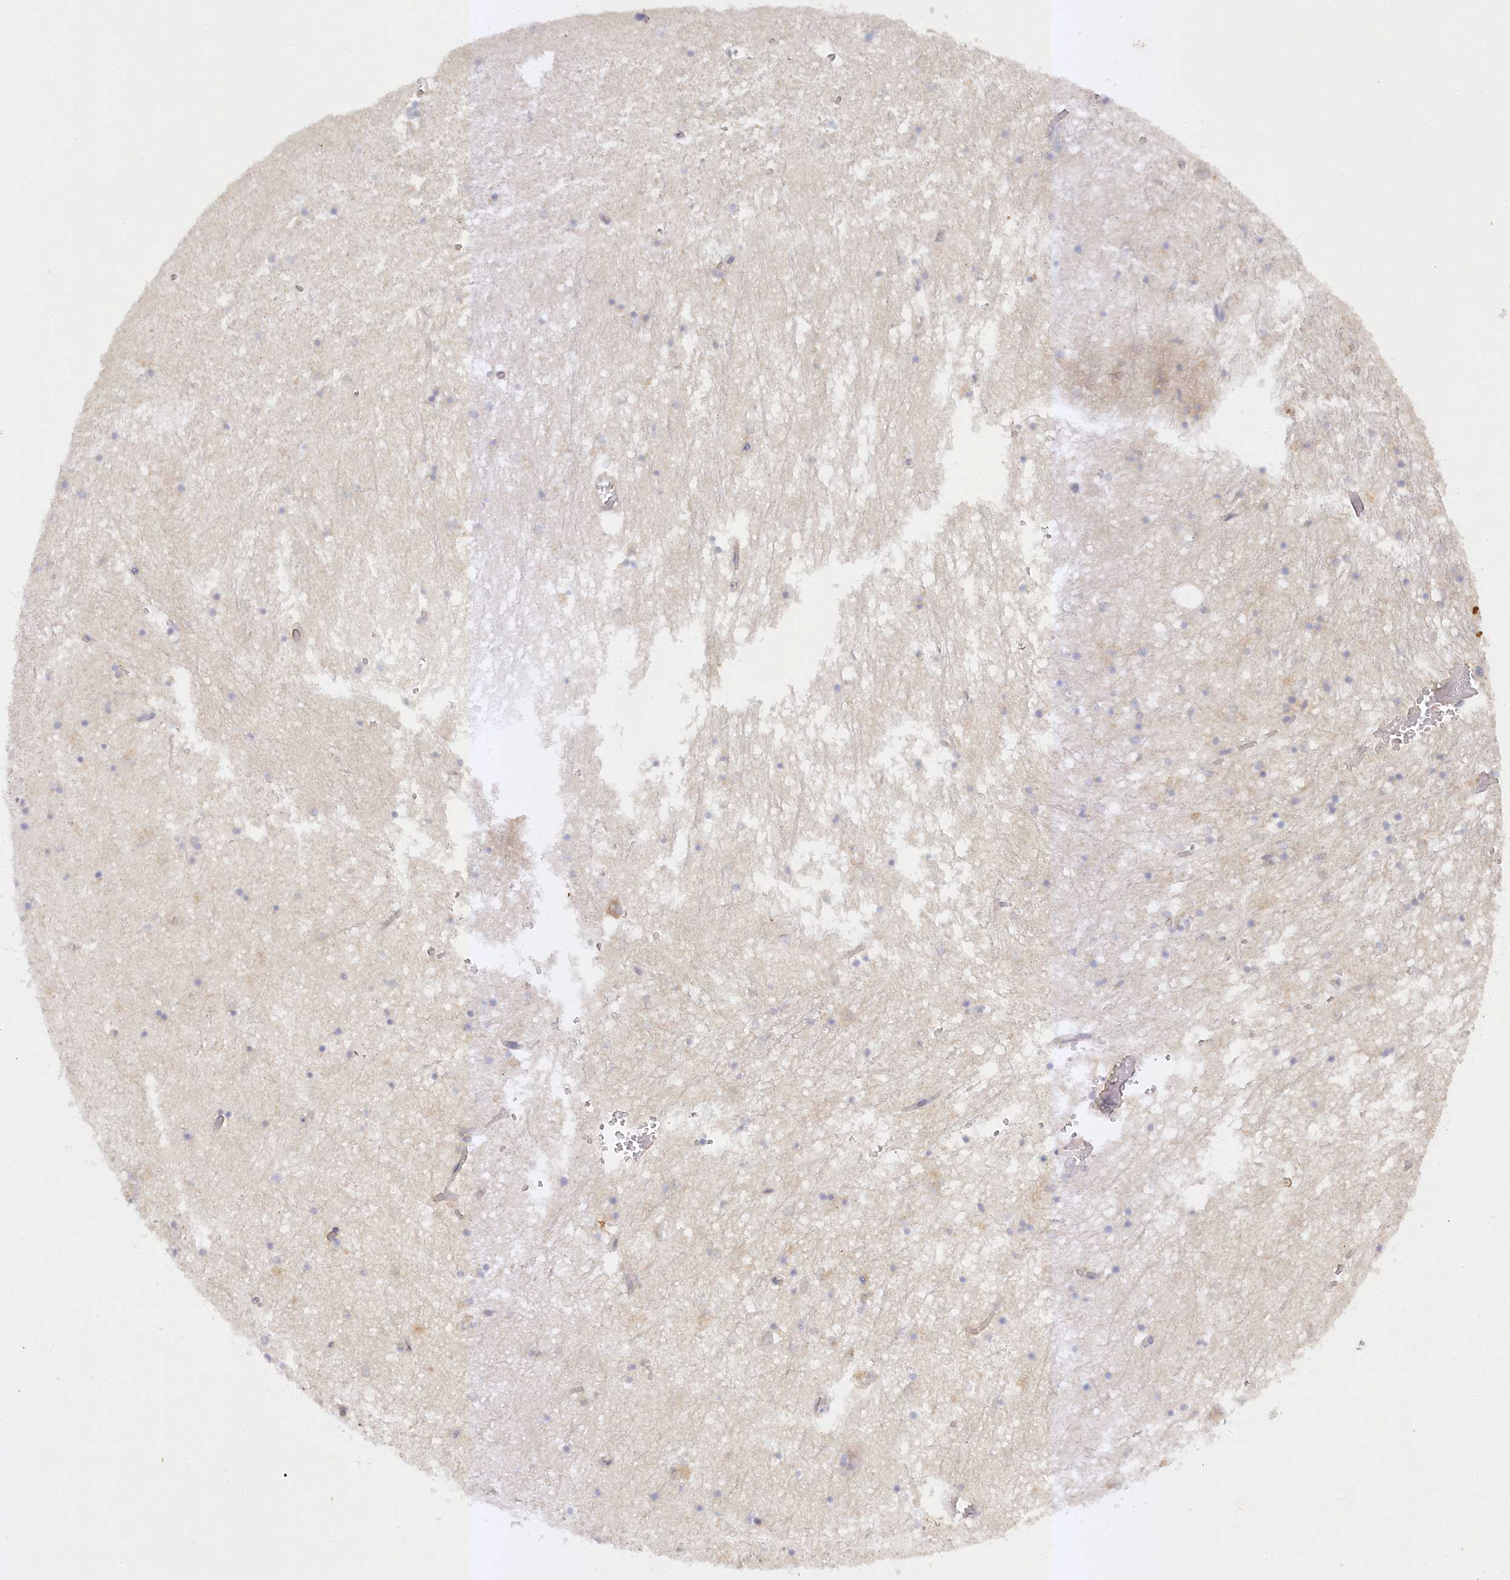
{"staining": {"intensity": "weak", "quantity": "<25%", "location": "cytoplasmic/membranous"}, "tissue": "hippocampus", "cell_type": "Glial cells", "image_type": "normal", "snomed": [{"axis": "morphology", "description": "Normal tissue, NOS"}, {"axis": "topography", "description": "Hippocampus"}], "caption": "A histopathology image of hippocampus stained for a protein displays no brown staining in glial cells.", "gene": "TRAF3IP1", "patient": {"sex": "male", "age": 70}}